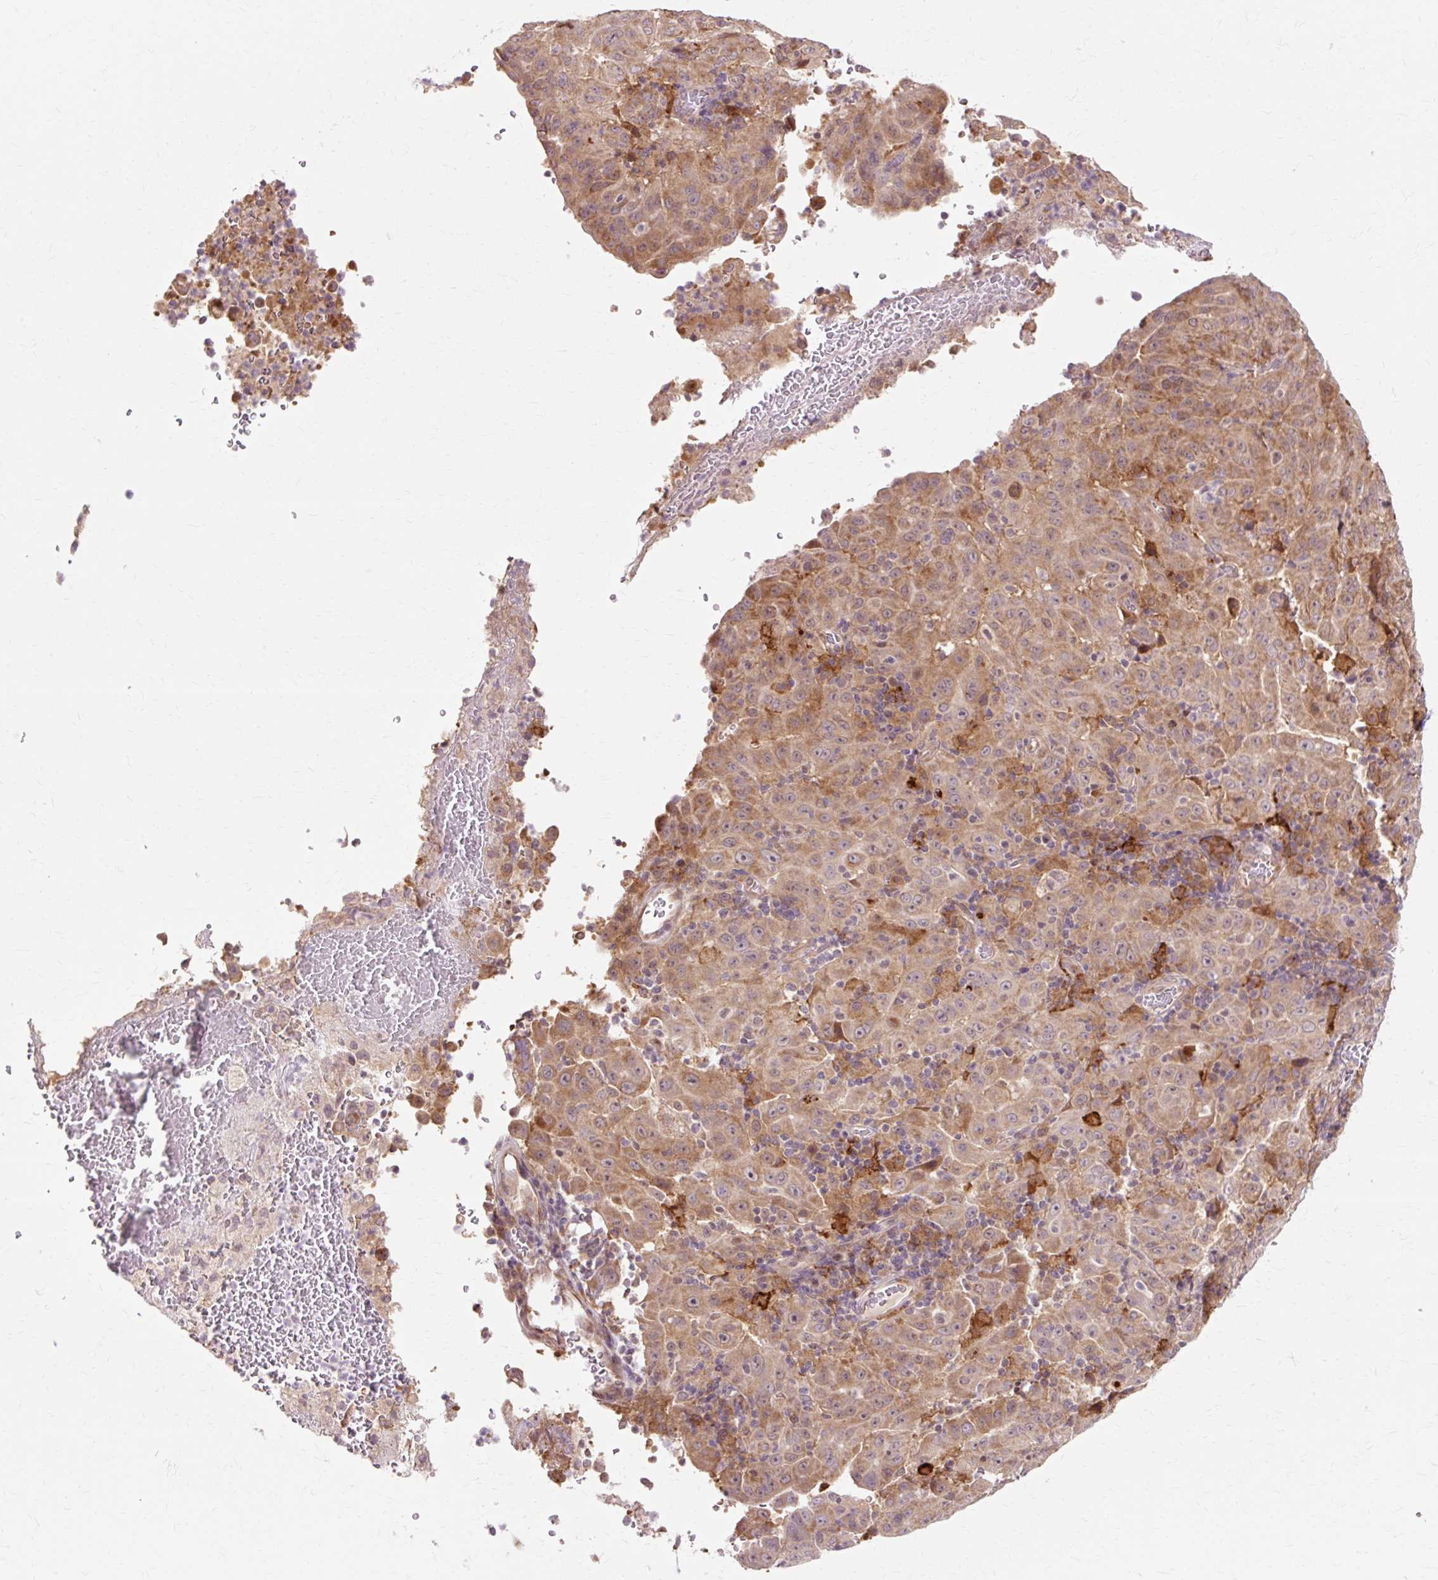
{"staining": {"intensity": "moderate", "quantity": ">75%", "location": "cytoplasmic/membranous"}, "tissue": "pancreatic cancer", "cell_type": "Tumor cells", "image_type": "cancer", "snomed": [{"axis": "morphology", "description": "Adenocarcinoma, NOS"}, {"axis": "topography", "description": "Pancreas"}], "caption": "High-power microscopy captured an immunohistochemistry photomicrograph of pancreatic adenocarcinoma, revealing moderate cytoplasmic/membranous expression in about >75% of tumor cells.", "gene": "GEMIN2", "patient": {"sex": "male", "age": 63}}